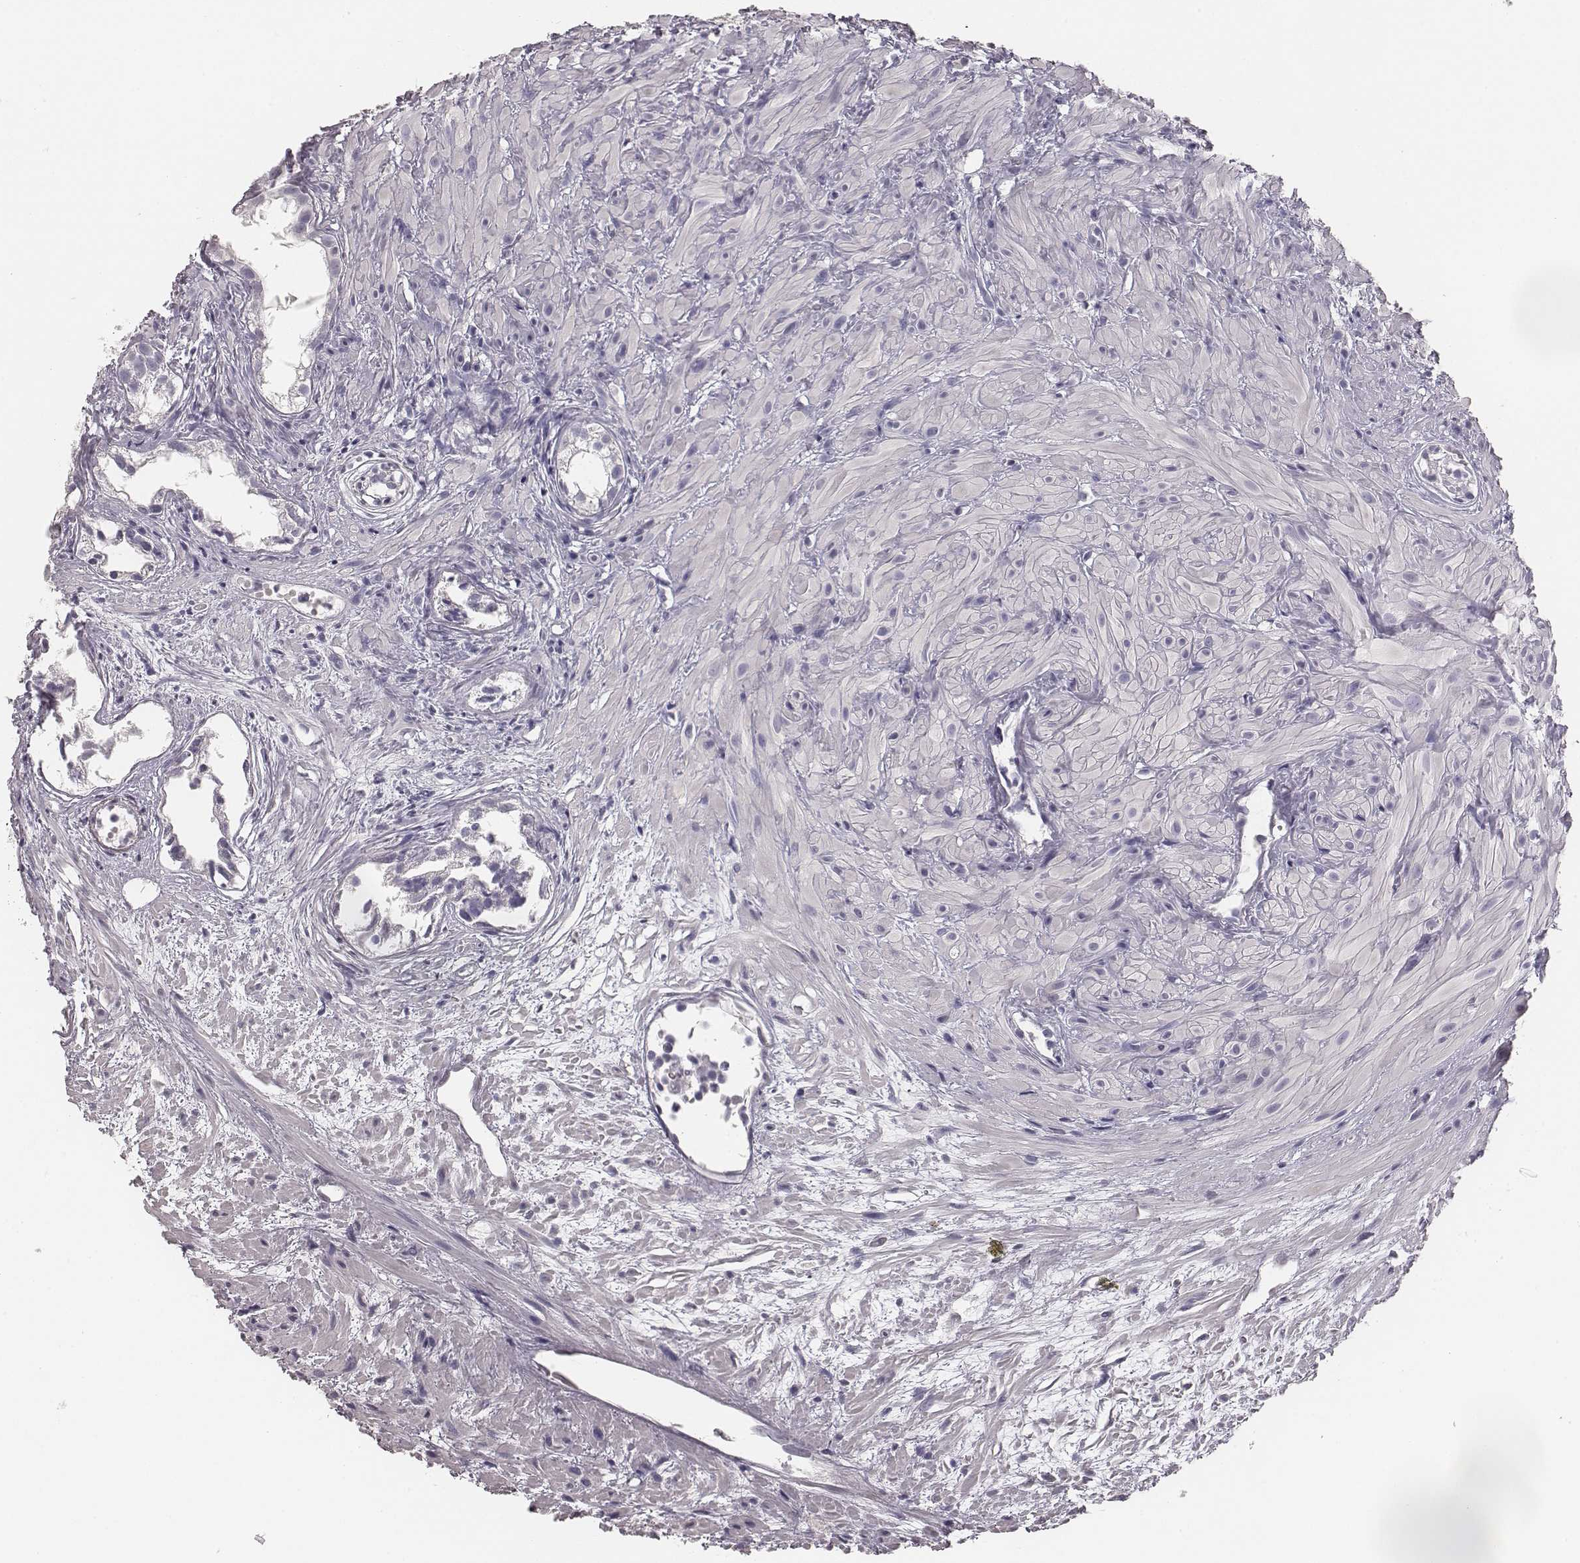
{"staining": {"intensity": "negative", "quantity": "none", "location": "none"}, "tissue": "prostate cancer", "cell_type": "Tumor cells", "image_type": "cancer", "snomed": [{"axis": "morphology", "description": "Adenocarcinoma, High grade"}, {"axis": "topography", "description": "Prostate"}], "caption": "IHC histopathology image of neoplastic tissue: human prostate adenocarcinoma (high-grade) stained with DAB (3,3'-diaminobenzidine) reveals no significant protein staining in tumor cells.", "gene": "MYH6", "patient": {"sex": "male", "age": 79}}